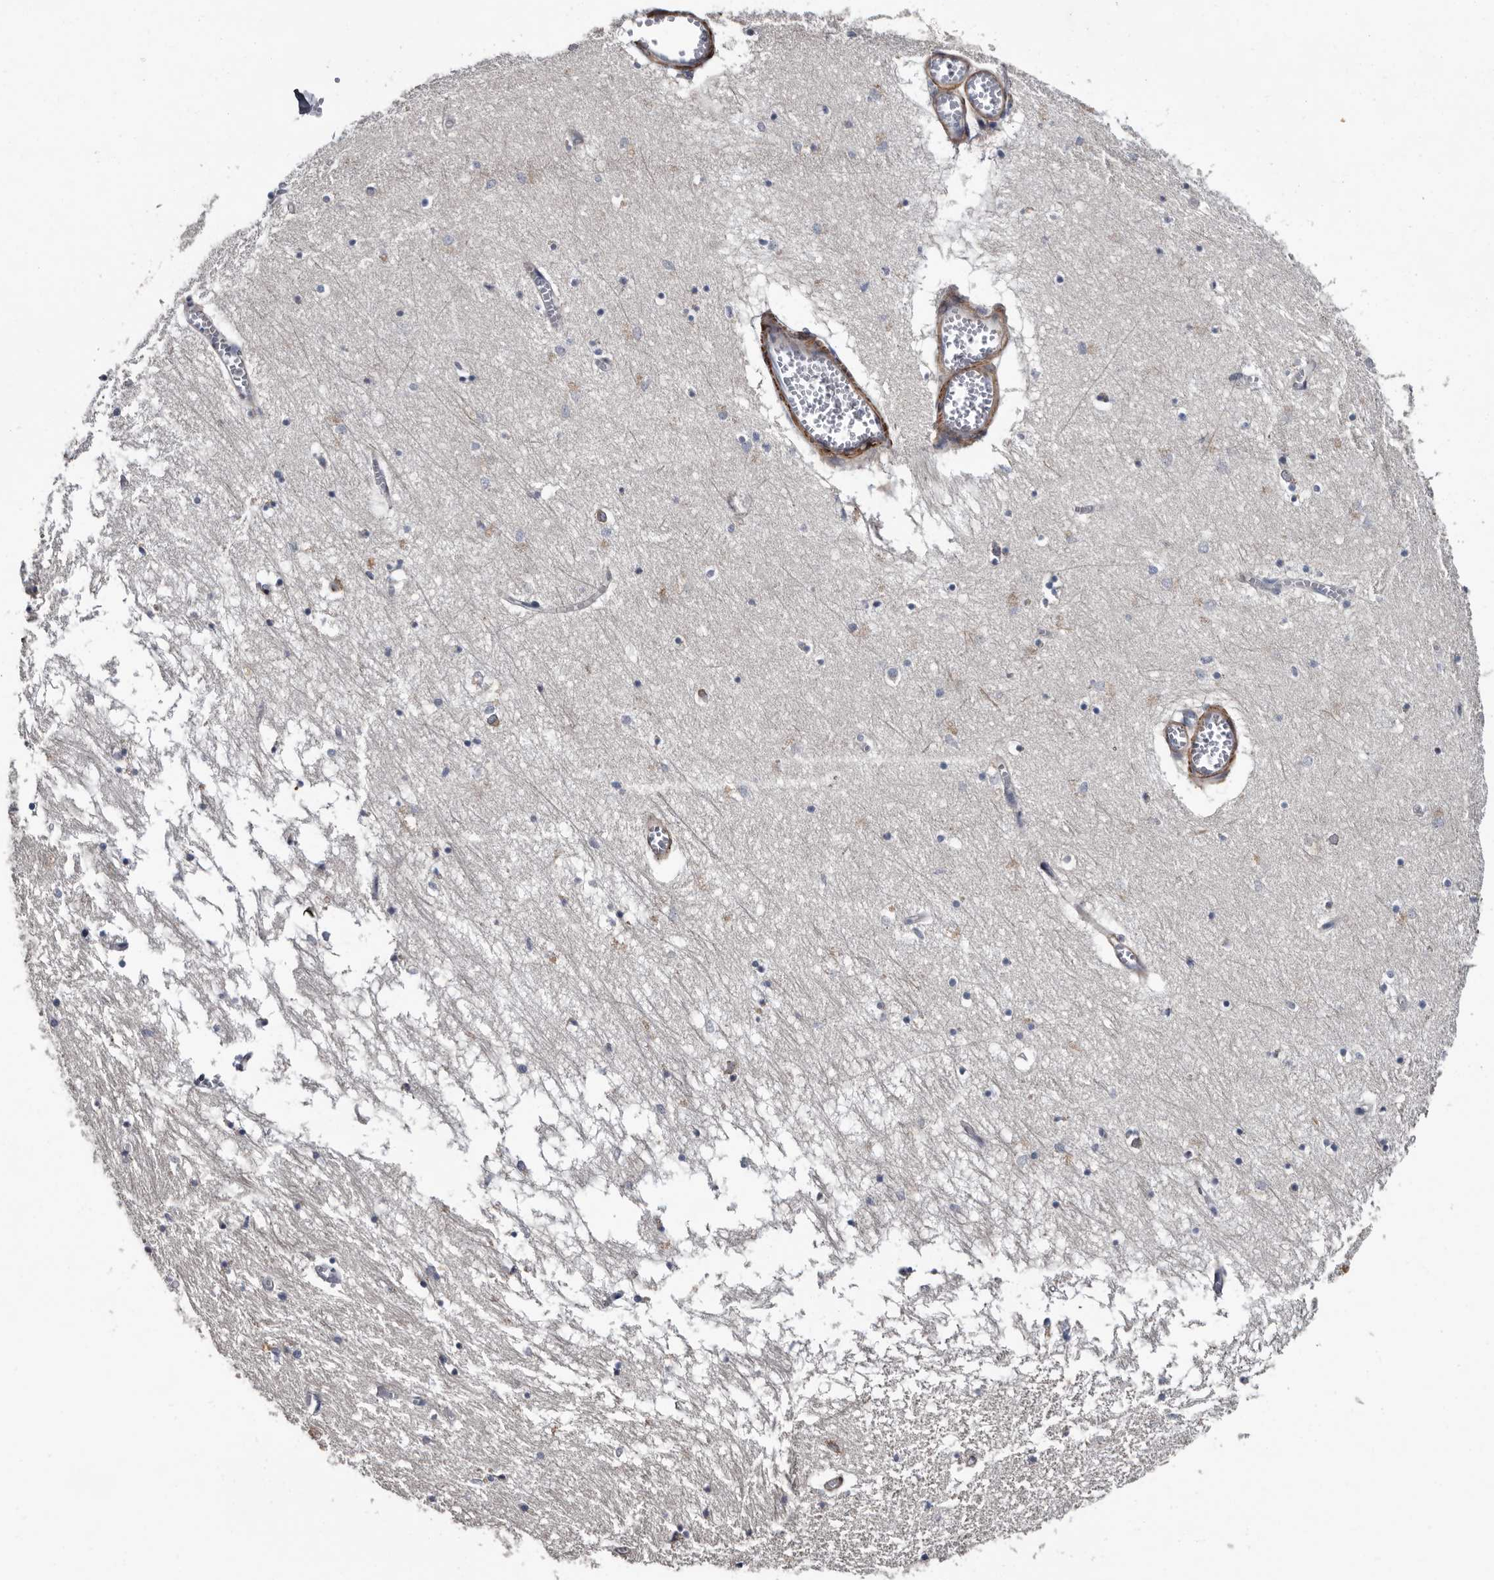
{"staining": {"intensity": "negative", "quantity": "none", "location": "none"}, "tissue": "hippocampus", "cell_type": "Glial cells", "image_type": "normal", "snomed": [{"axis": "morphology", "description": "Normal tissue, NOS"}, {"axis": "topography", "description": "Hippocampus"}], "caption": "Immunohistochemical staining of normal human hippocampus demonstrates no significant staining in glial cells.", "gene": "IARS1", "patient": {"sex": "male", "age": 70}}